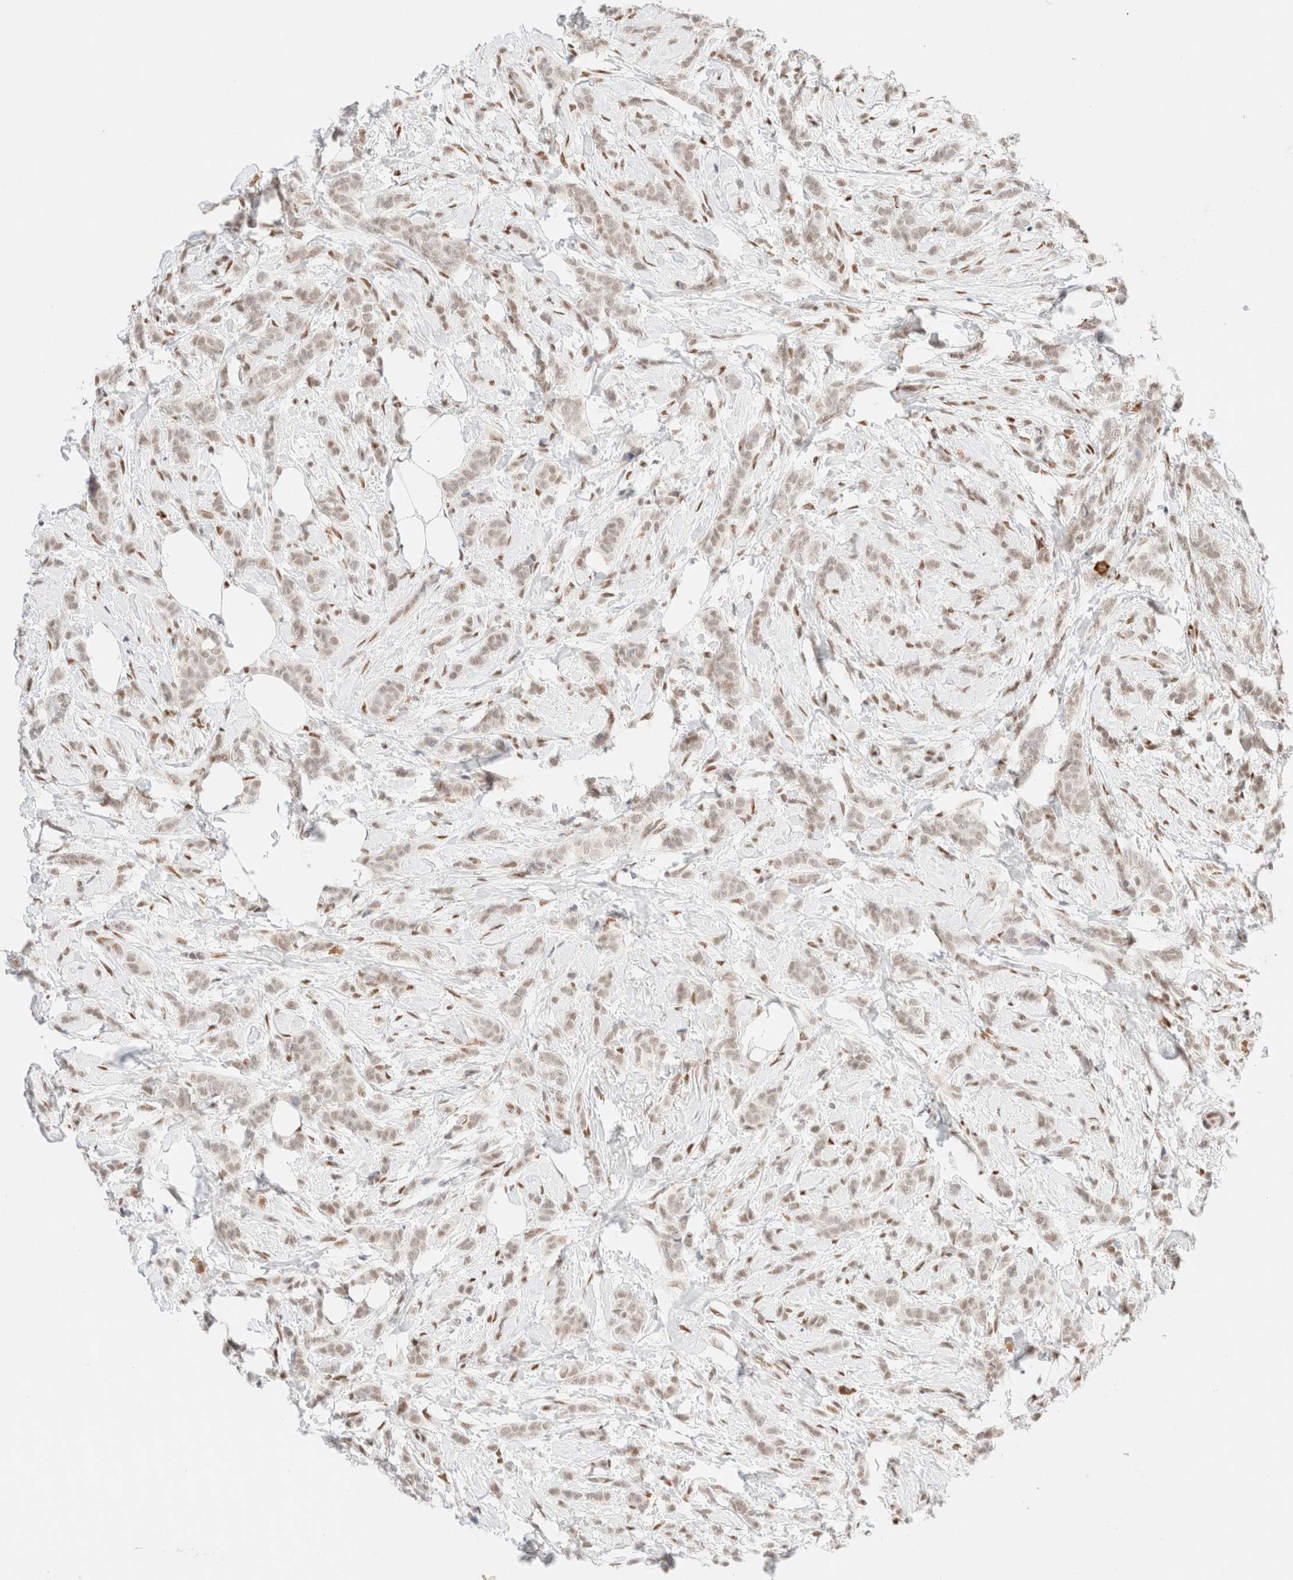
{"staining": {"intensity": "weak", "quantity": ">75%", "location": "nuclear"}, "tissue": "breast cancer", "cell_type": "Tumor cells", "image_type": "cancer", "snomed": [{"axis": "morphology", "description": "Lobular carcinoma, in situ"}, {"axis": "morphology", "description": "Lobular carcinoma"}, {"axis": "topography", "description": "Breast"}], "caption": "The image reveals a brown stain indicating the presence of a protein in the nuclear of tumor cells in lobular carcinoma in situ (breast).", "gene": "CIC", "patient": {"sex": "female", "age": 41}}